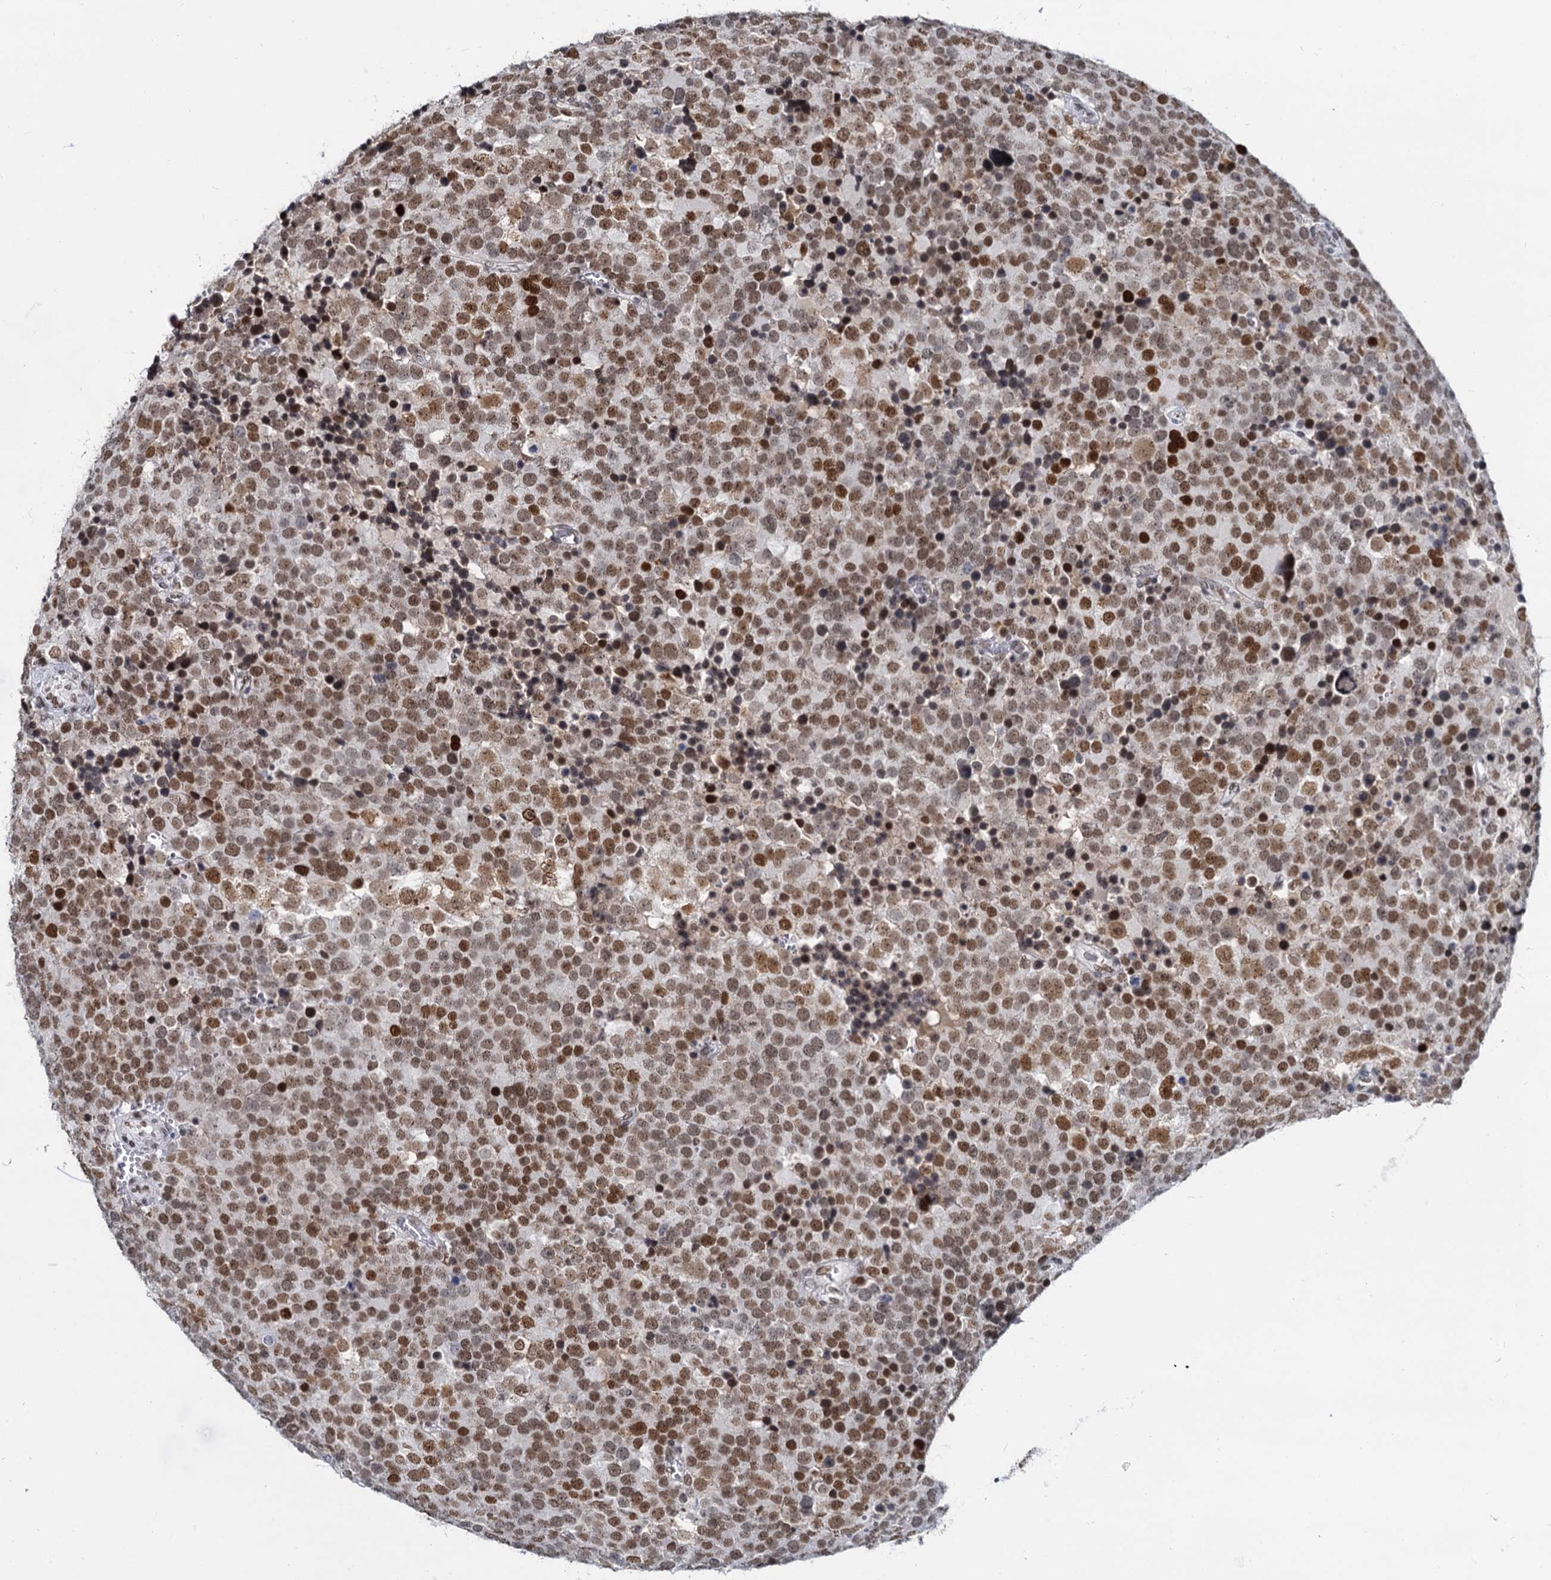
{"staining": {"intensity": "moderate", "quantity": ">75%", "location": "nuclear"}, "tissue": "testis cancer", "cell_type": "Tumor cells", "image_type": "cancer", "snomed": [{"axis": "morphology", "description": "Seminoma, NOS"}, {"axis": "topography", "description": "Testis"}], "caption": "Immunohistochemical staining of testis seminoma shows medium levels of moderate nuclear positivity in about >75% of tumor cells.", "gene": "CMAS", "patient": {"sex": "male", "age": 71}}